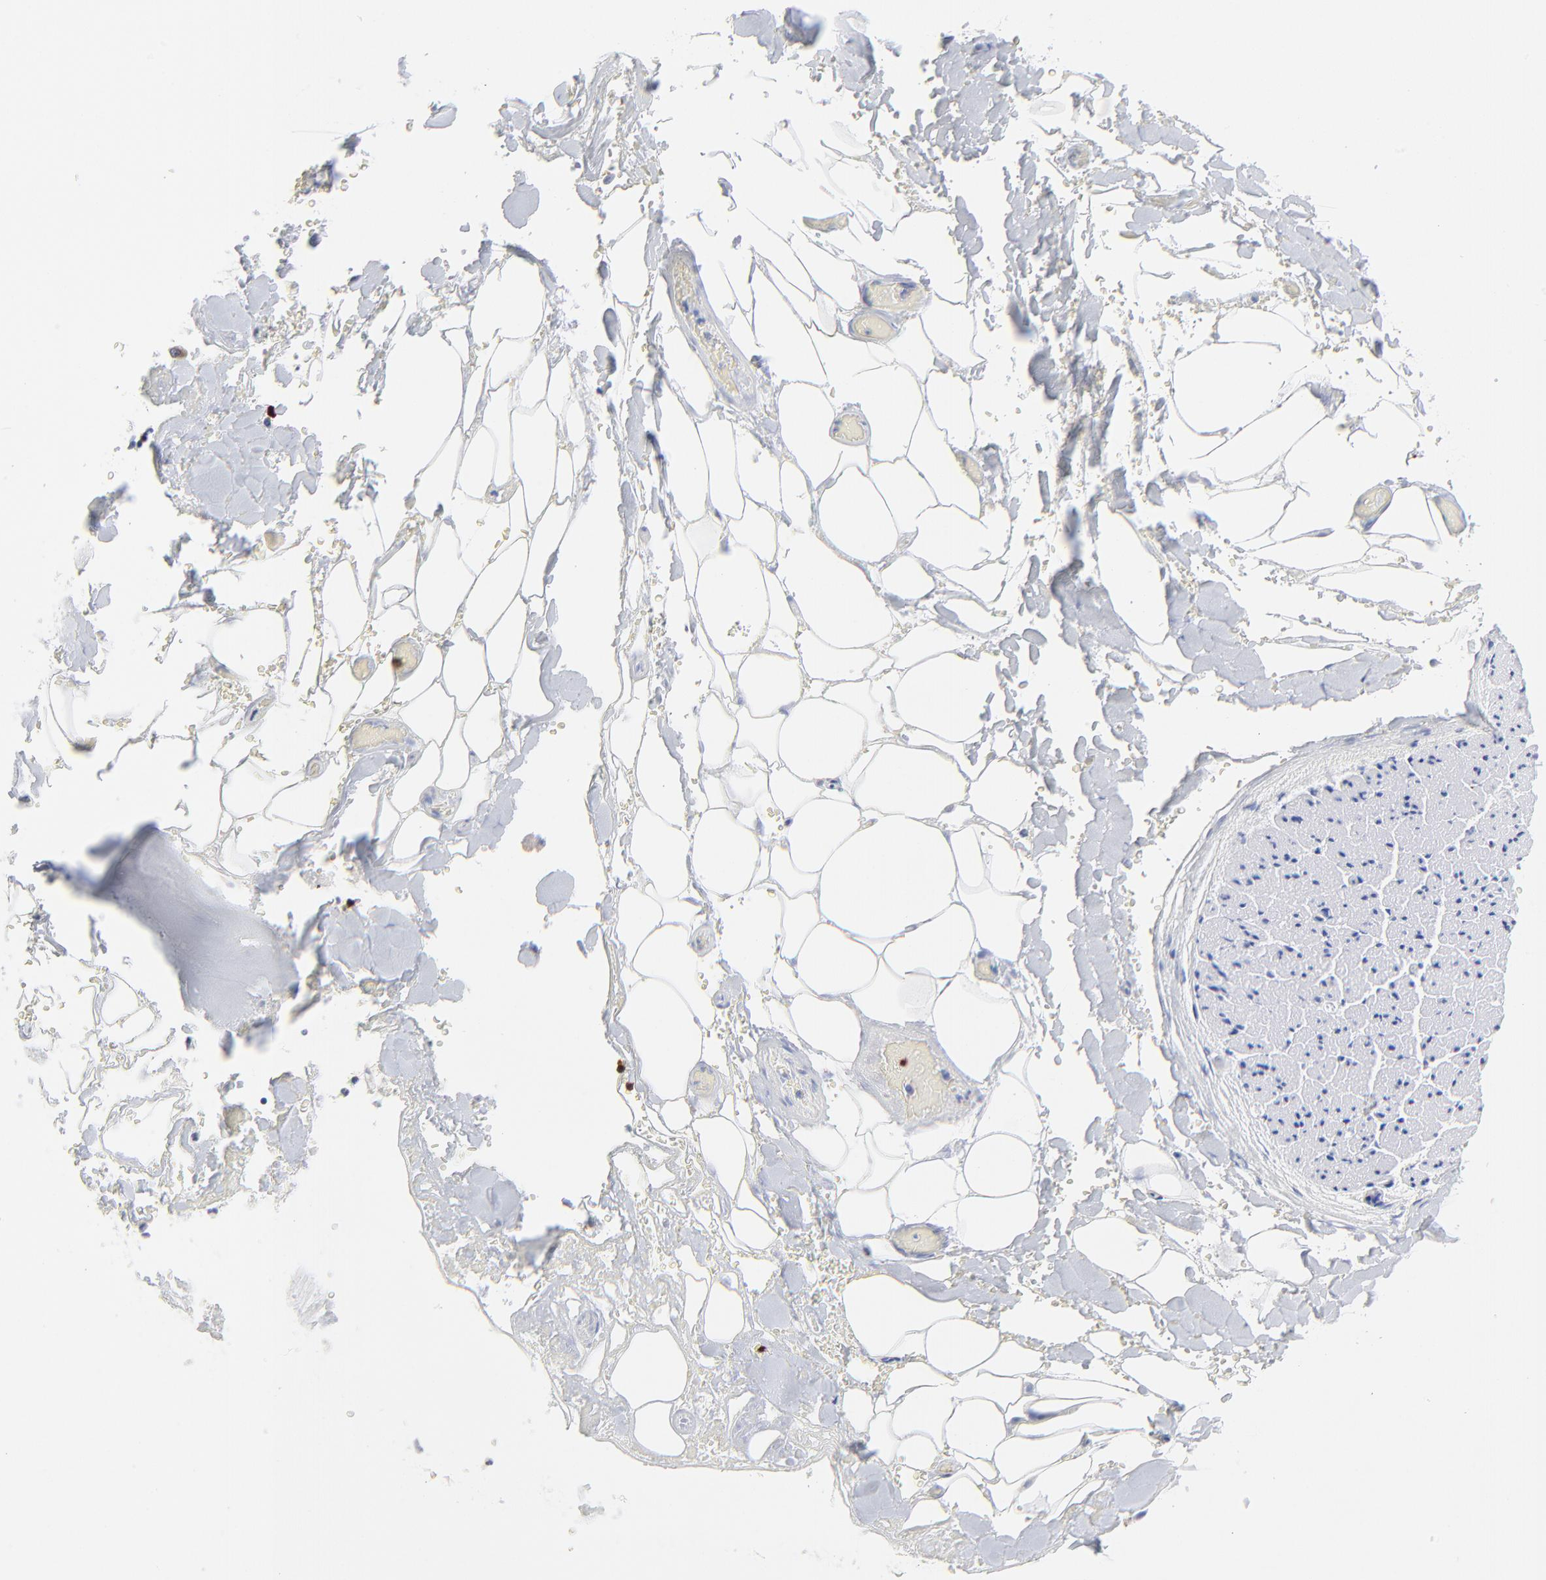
{"staining": {"intensity": "negative", "quantity": "none", "location": "none"}, "tissue": "adipose tissue", "cell_type": "Adipocytes", "image_type": "normal", "snomed": [{"axis": "morphology", "description": "Normal tissue, NOS"}, {"axis": "morphology", "description": "Cholangiocarcinoma"}, {"axis": "topography", "description": "Liver"}, {"axis": "topography", "description": "Peripheral nerve tissue"}], "caption": "DAB (3,3'-diaminobenzidine) immunohistochemical staining of benign human adipose tissue demonstrates no significant positivity in adipocytes.", "gene": "ZAP70", "patient": {"sex": "male", "age": 50}}